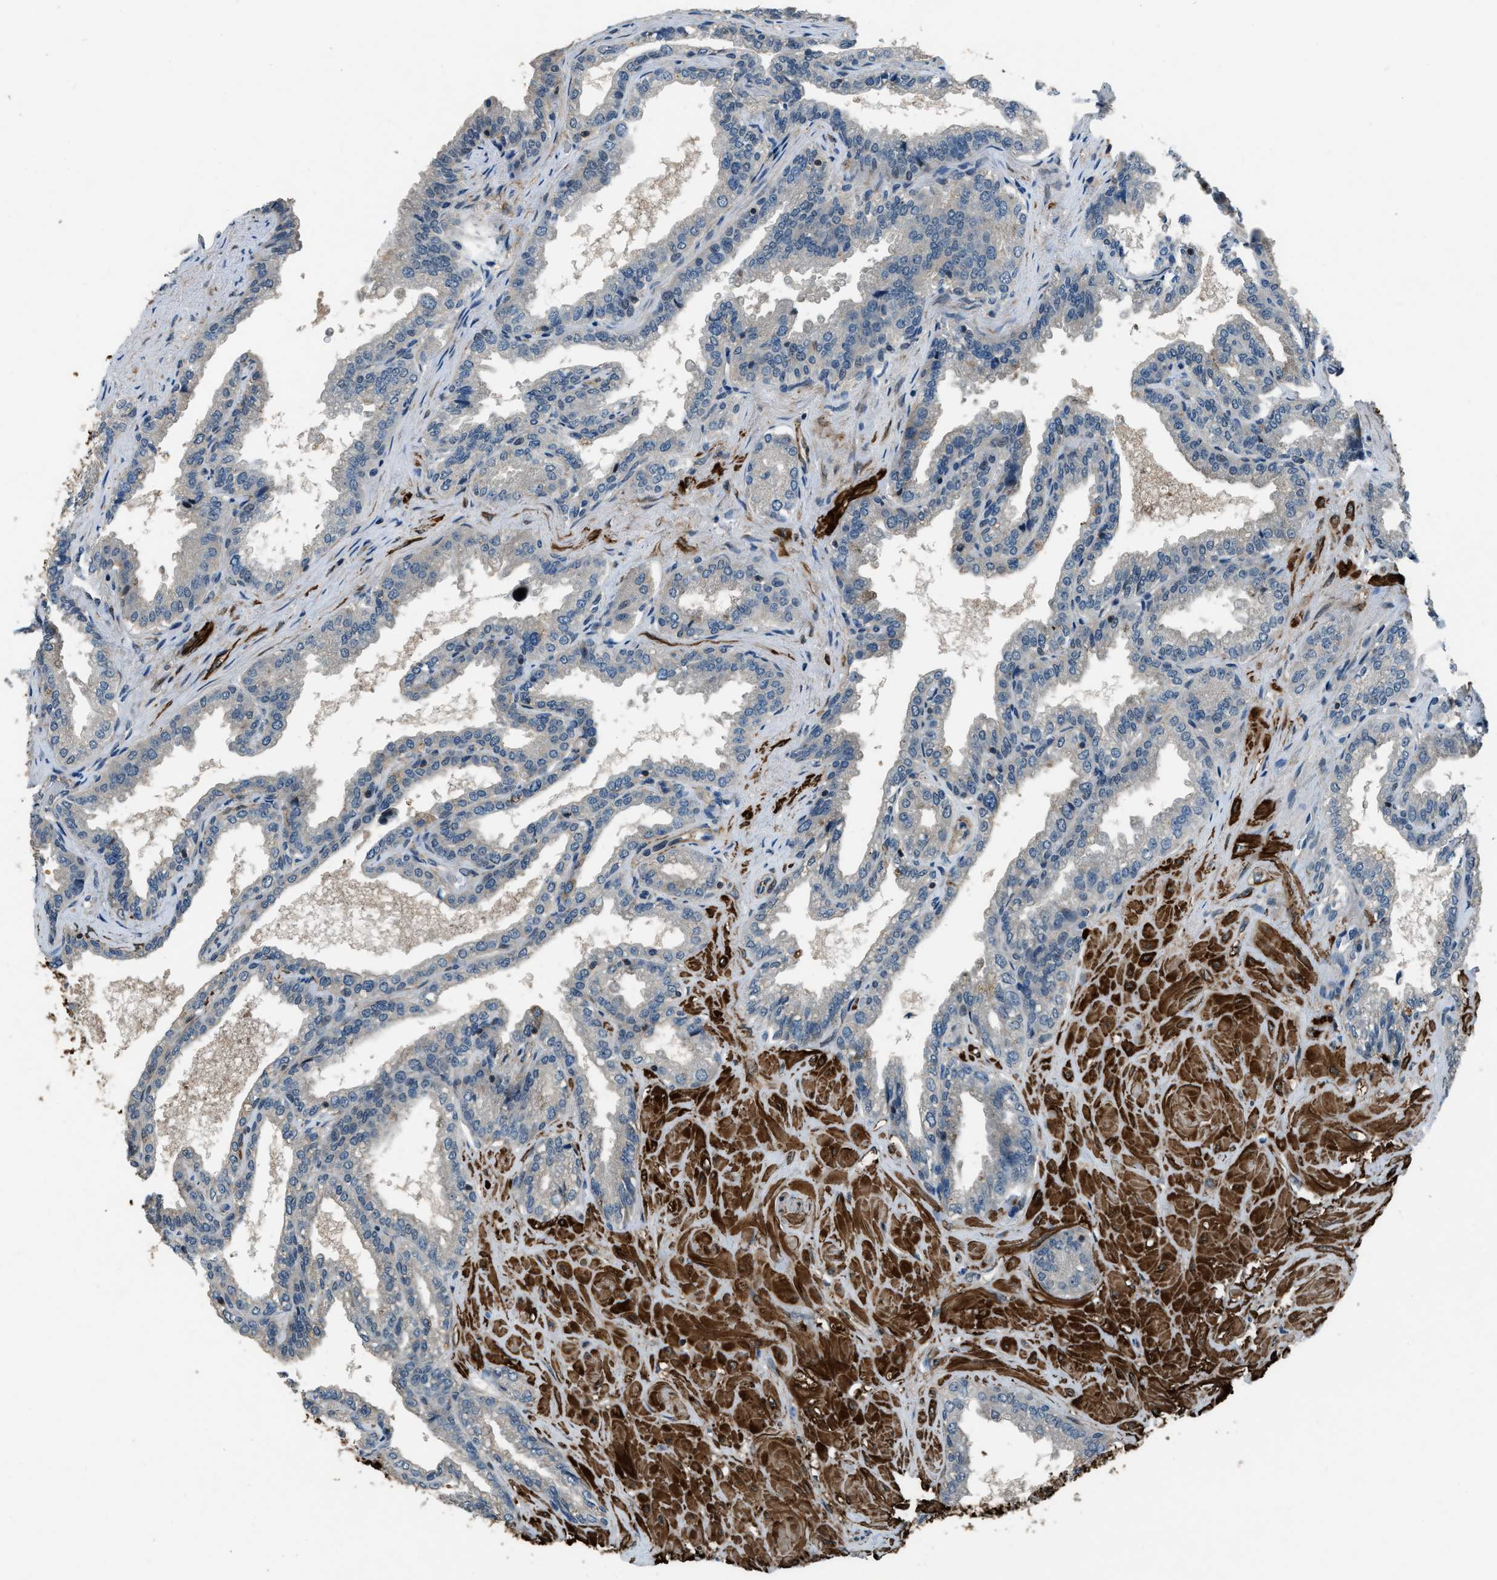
{"staining": {"intensity": "moderate", "quantity": "<25%", "location": "cytoplasmic/membranous"}, "tissue": "seminal vesicle", "cell_type": "Glandular cells", "image_type": "normal", "snomed": [{"axis": "morphology", "description": "Normal tissue, NOS"}, {"axis": "topography", "description": "Seminal veicle"}], "caption": "Moderate cytoplasmic/membranous protein staining is identified in about <25% of glandular cells in seminal vesicle. (IHC, brightfield microscopy, high magnification).", "gene": "NUDCD3", "patient": {"sex": "male", "age": 46}}